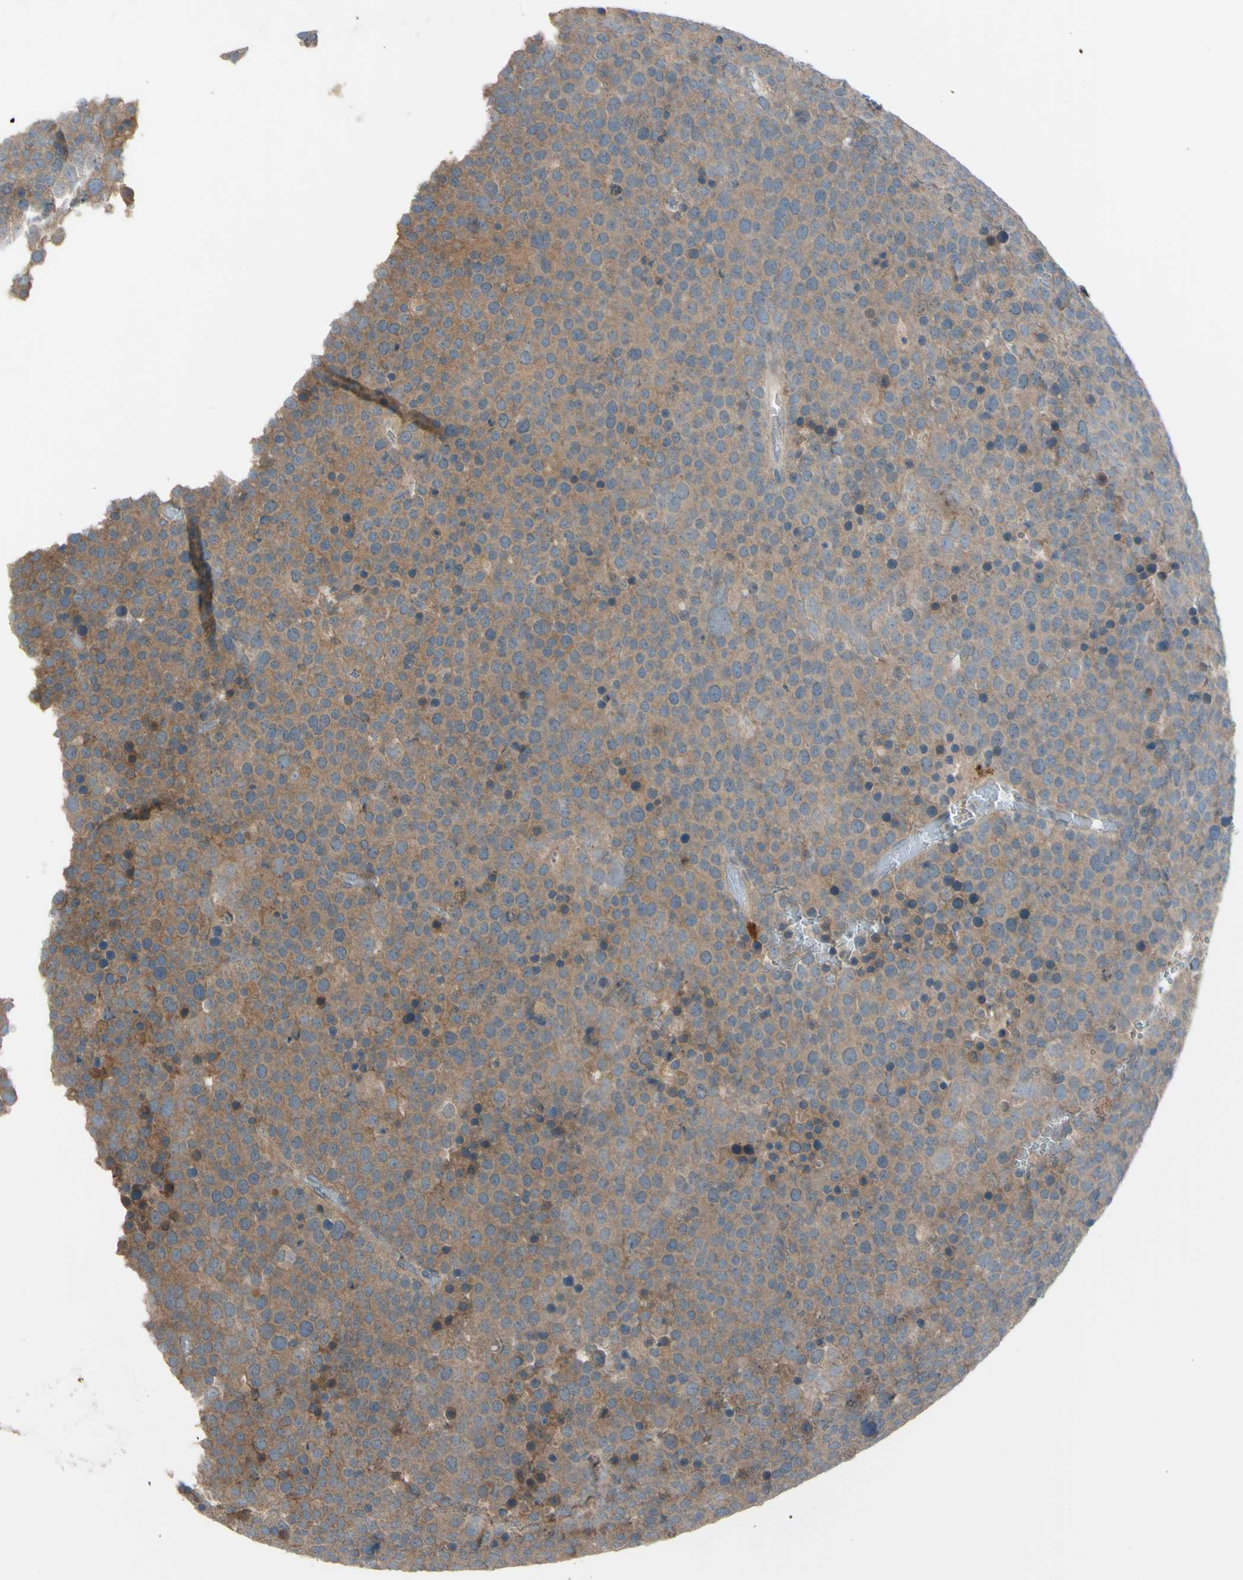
{"staining": {"intensity": "moderate", "quantity": ">75%", "location": "cytoplasmic/membranous"}, "tissue": "testis cancer", "cell_type": "Tumor cells", "image_type": "cancer", "snomed": [{"axis": "morphology", "description": "Seminoma, NOS"}, {"axis": "topography", "description": "Testis"}], "caption": "The immunohistochemical stain labels moderate cytoplasmic/membranous expression in tumor cells of seminoma (testis) tissue. Immunohistochemistry stains the protein in brown and the nuclei are stained blue.", "gene": "AFP", "patient": {"sex": "male", "age": 71}}